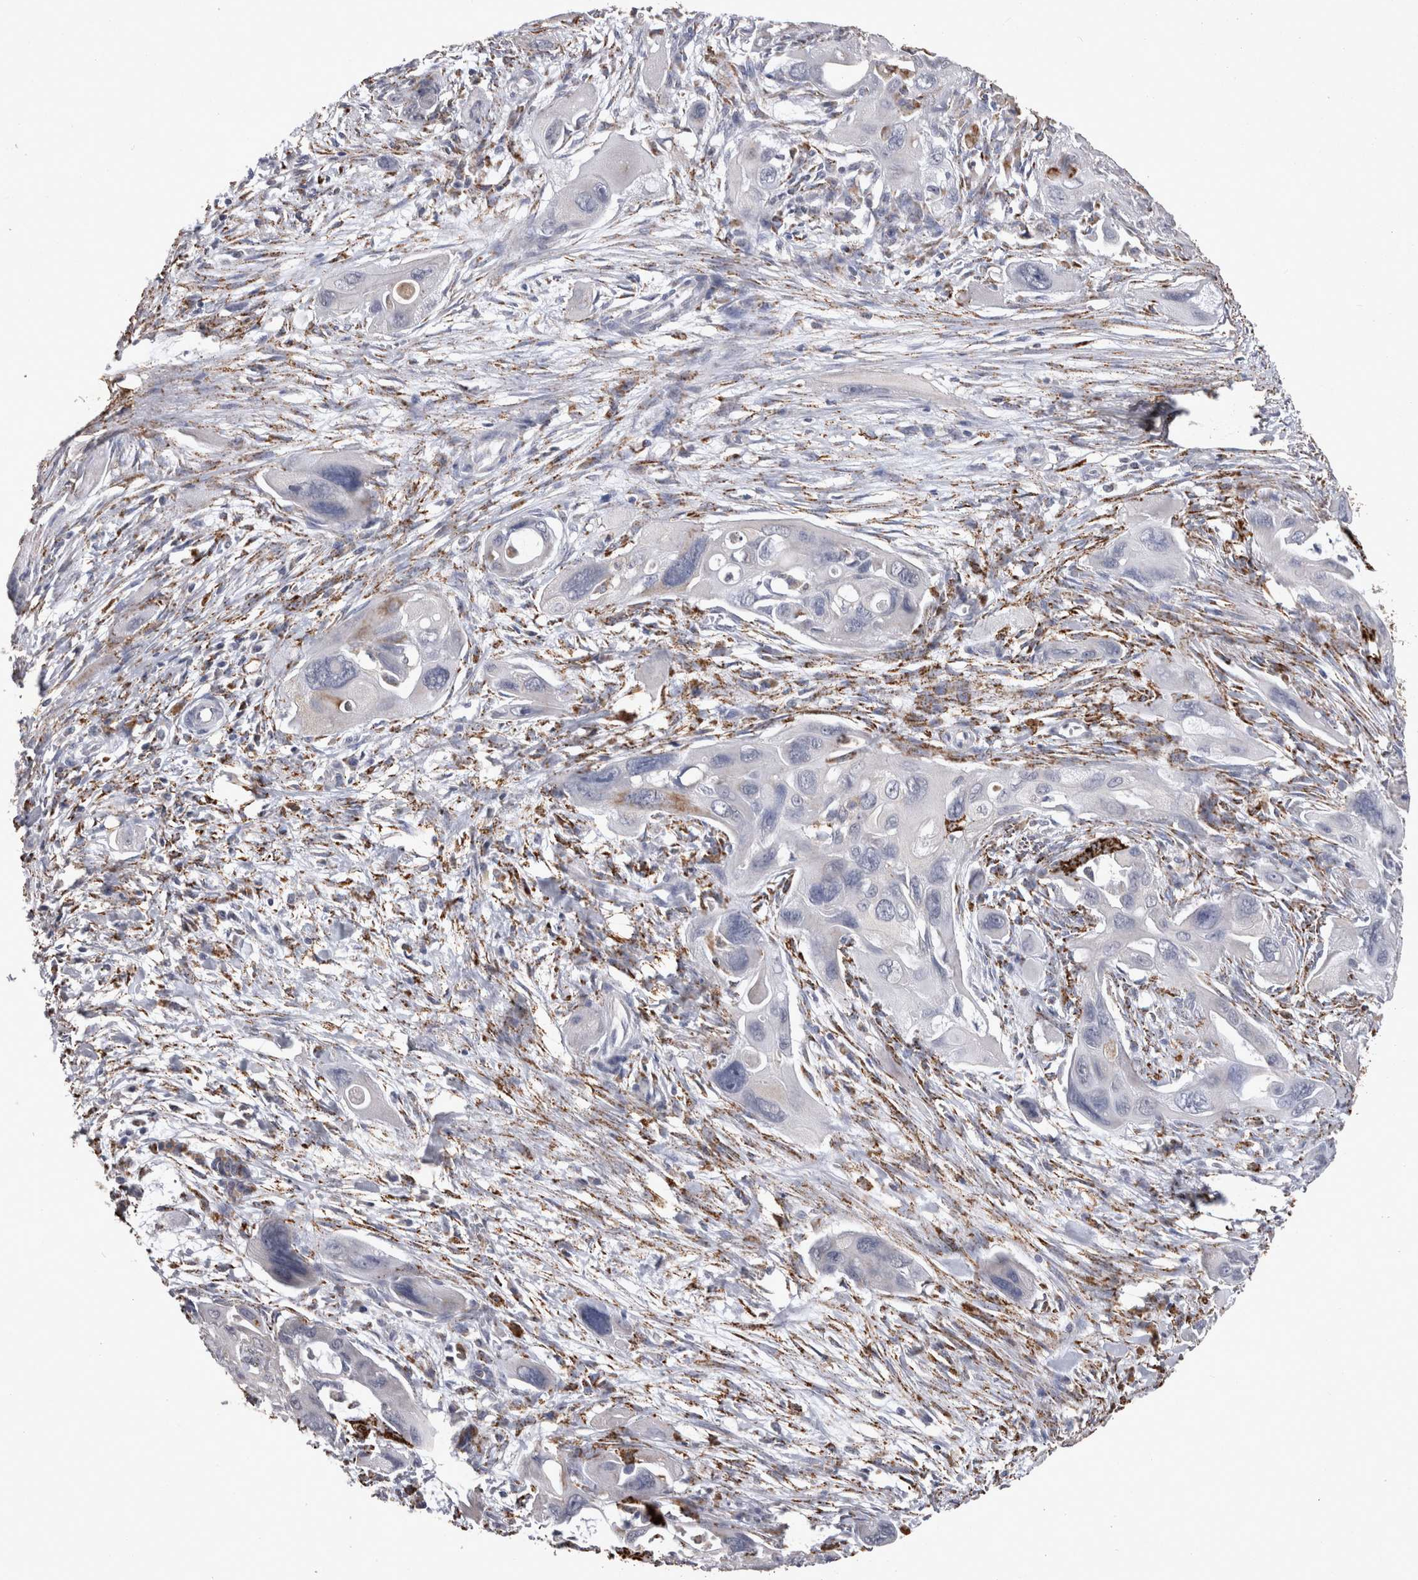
{"staining": {"intensity": "negative", "quantity": "none", "location": "none"}, "tissue": "pancreatic cancer", "cell_type": "Tumor cells", "image_type": "cancer", "snomed": [{"axis": "morphology", "description": "Adenocarcinoma, NOS"}, {"axis": "topography", "description": "Pancreas"}], "caption": "Pancreatic cancer (adenocarcinoma) was stained to show a protein in brown. There is no significant positivity in tumor cells.", "gene": "DKK3", "patient": {"sex": "male", "age": 73}}